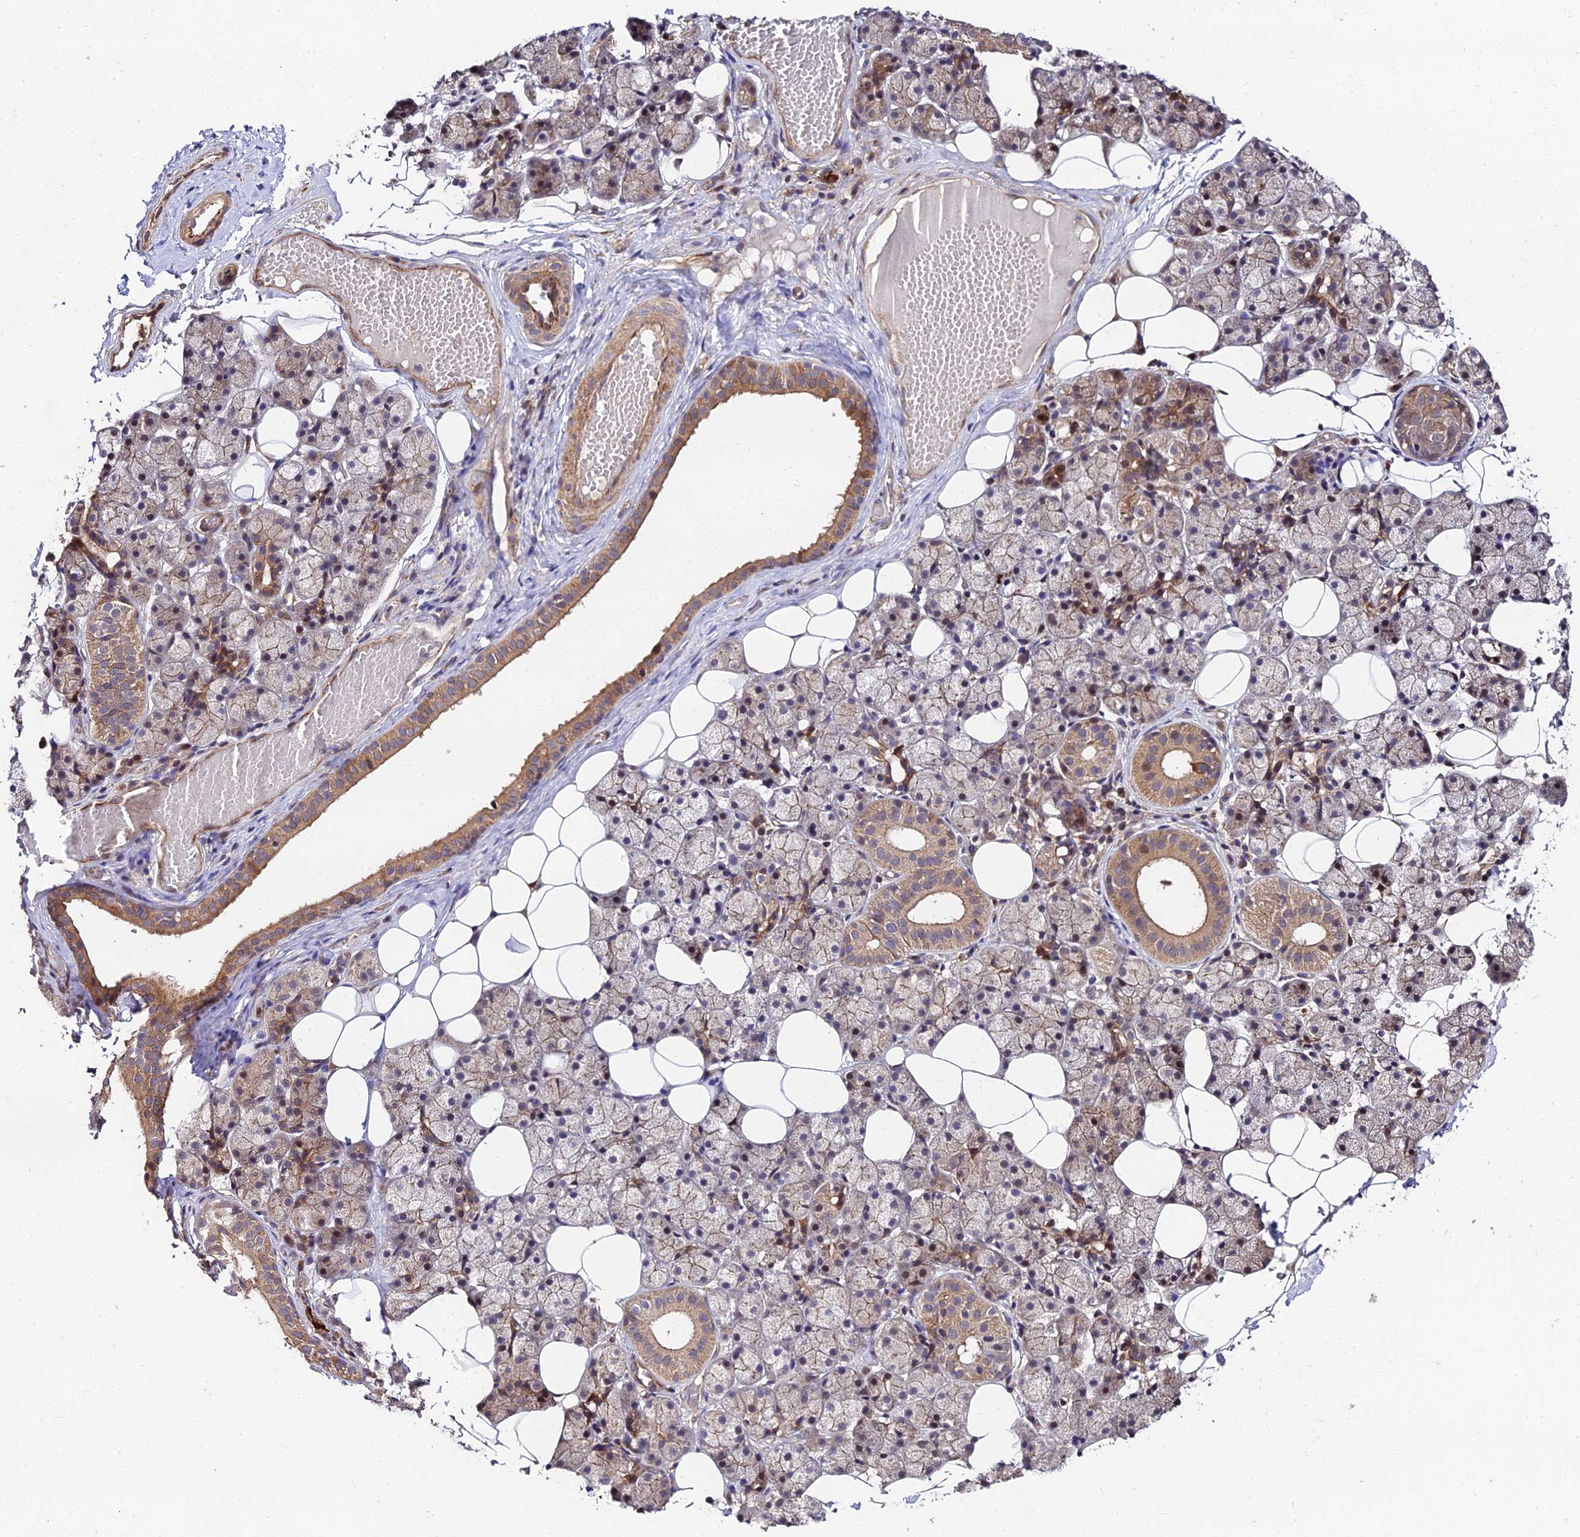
{"staining": {"intensity": "moderate", "quantity": "25%-75%", "location": "cytoplasmic/membranous"}, "tissue": "salivary gland", "cell_type": "Glandular cells", "image_type": "normal", "snomed": [{"axis": "morphology", "description": "Normal tissue, NOS"}, {"axis": "topography", "description": "Salivary gland"}], "caption": "Immunohistochemistry image of unremarkable salivary gland: salivary gland stained using immunohistochemistry (IHC) shows medium levels of moderate protein expression localized specifically in the cytoplasmic/membranous of glandular cells, appearing as a cytoplasmic/membranous brown color.", "gene": "MKKS", "patient": {"sex": "female", "age": 33}}